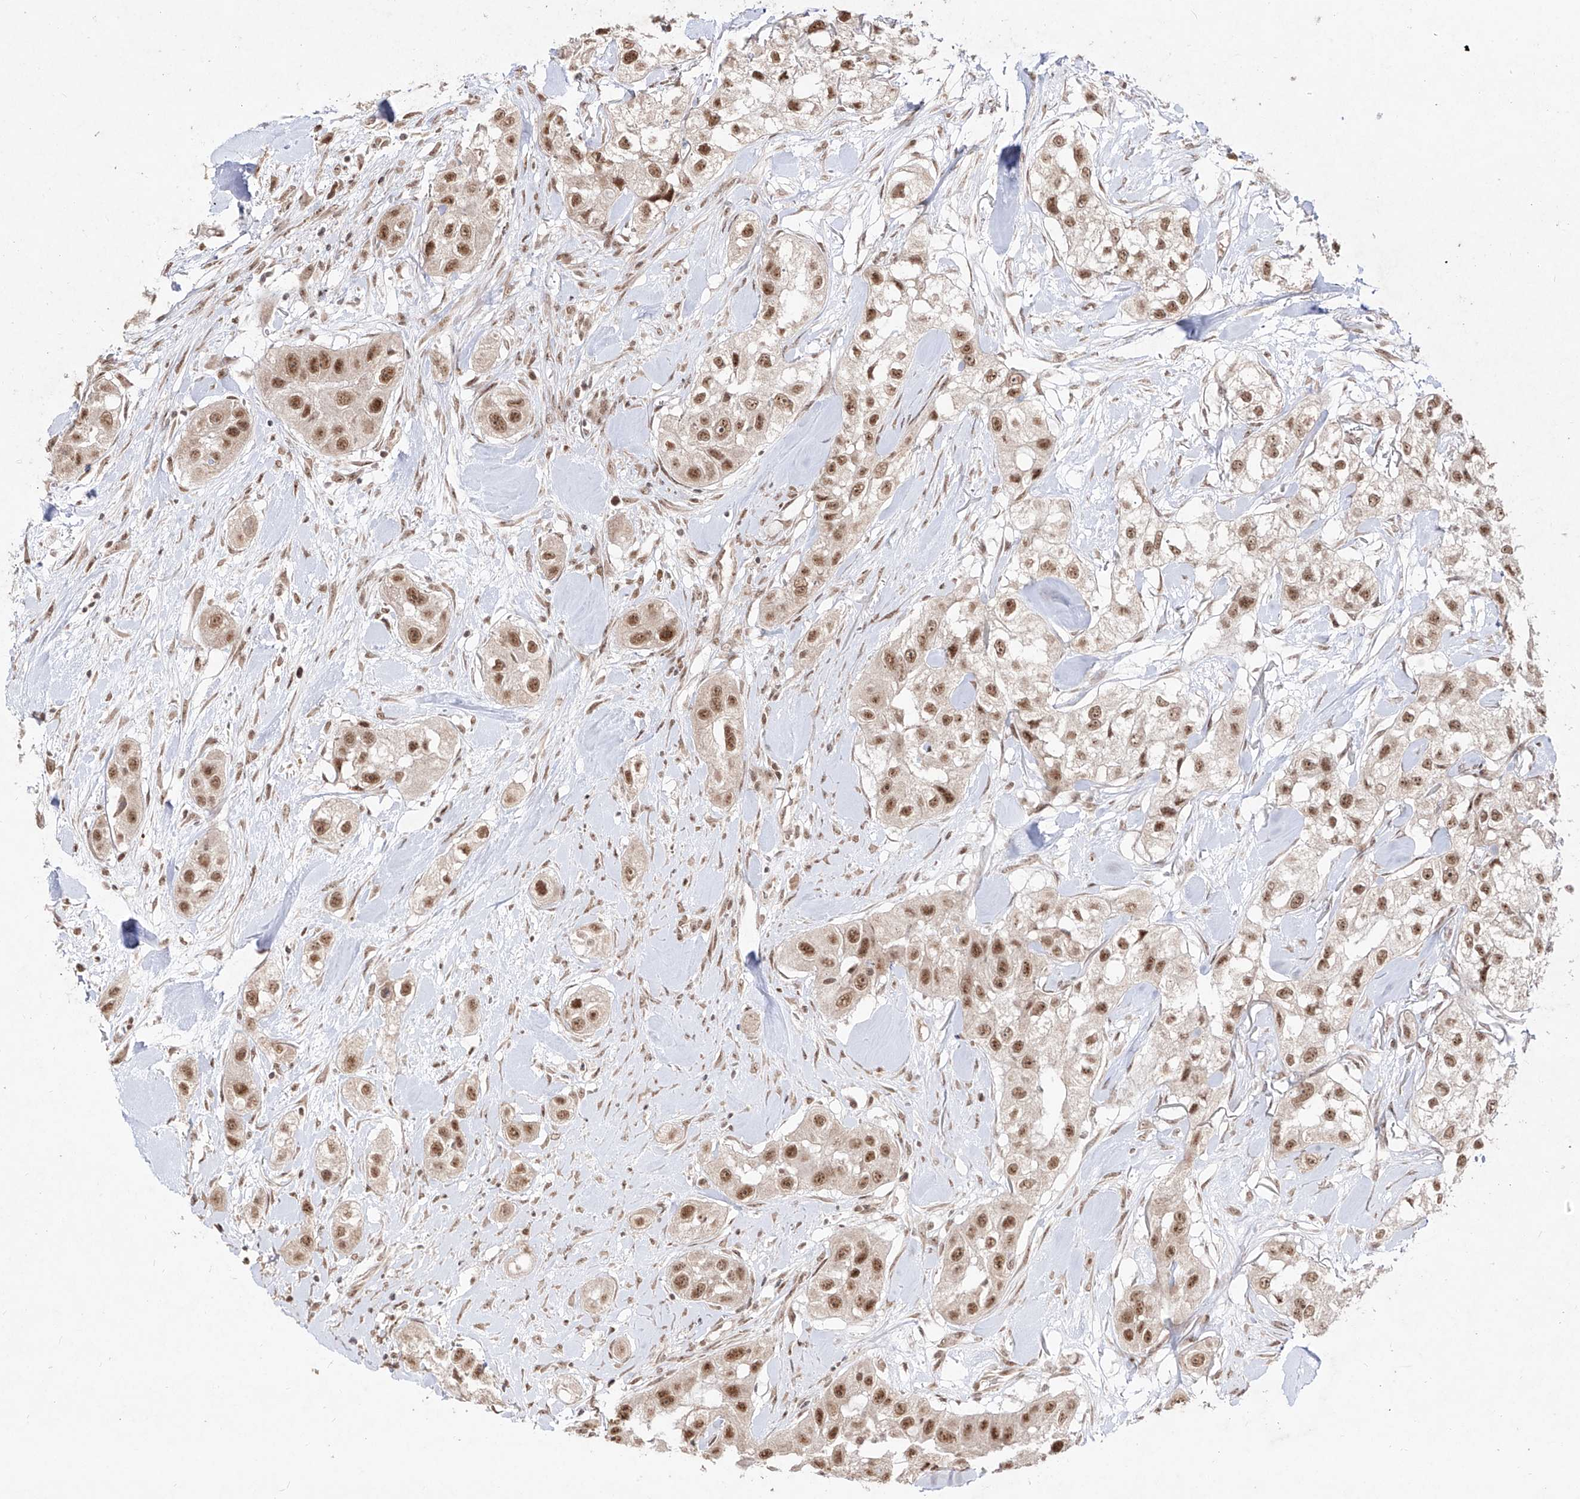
{"staining": {"intensity": "moderate", "quantity": ">75%", "location": "nuclear"}, "tissue": "head and neck cancer", "cell_type": "Tumor cells", "image_type": "cancer", "snomed": [{"axis": "morphology", "description": "Normal tissue, NOS"}, {"axis": "morphology", "description": "Squamous cell carcinoma, NOS"}, {"axis": "topography", "description": "Skeletal muscle"}, {"axis": "topography", "description": "Head-Neck"}], "caption": "Head and neck squamous cell carcinoma stained with a protein marker demonstrates moderate staining in tumor cells.", "gene": "SNRNP27", "patient": {"sex": "male", "age": 51}}